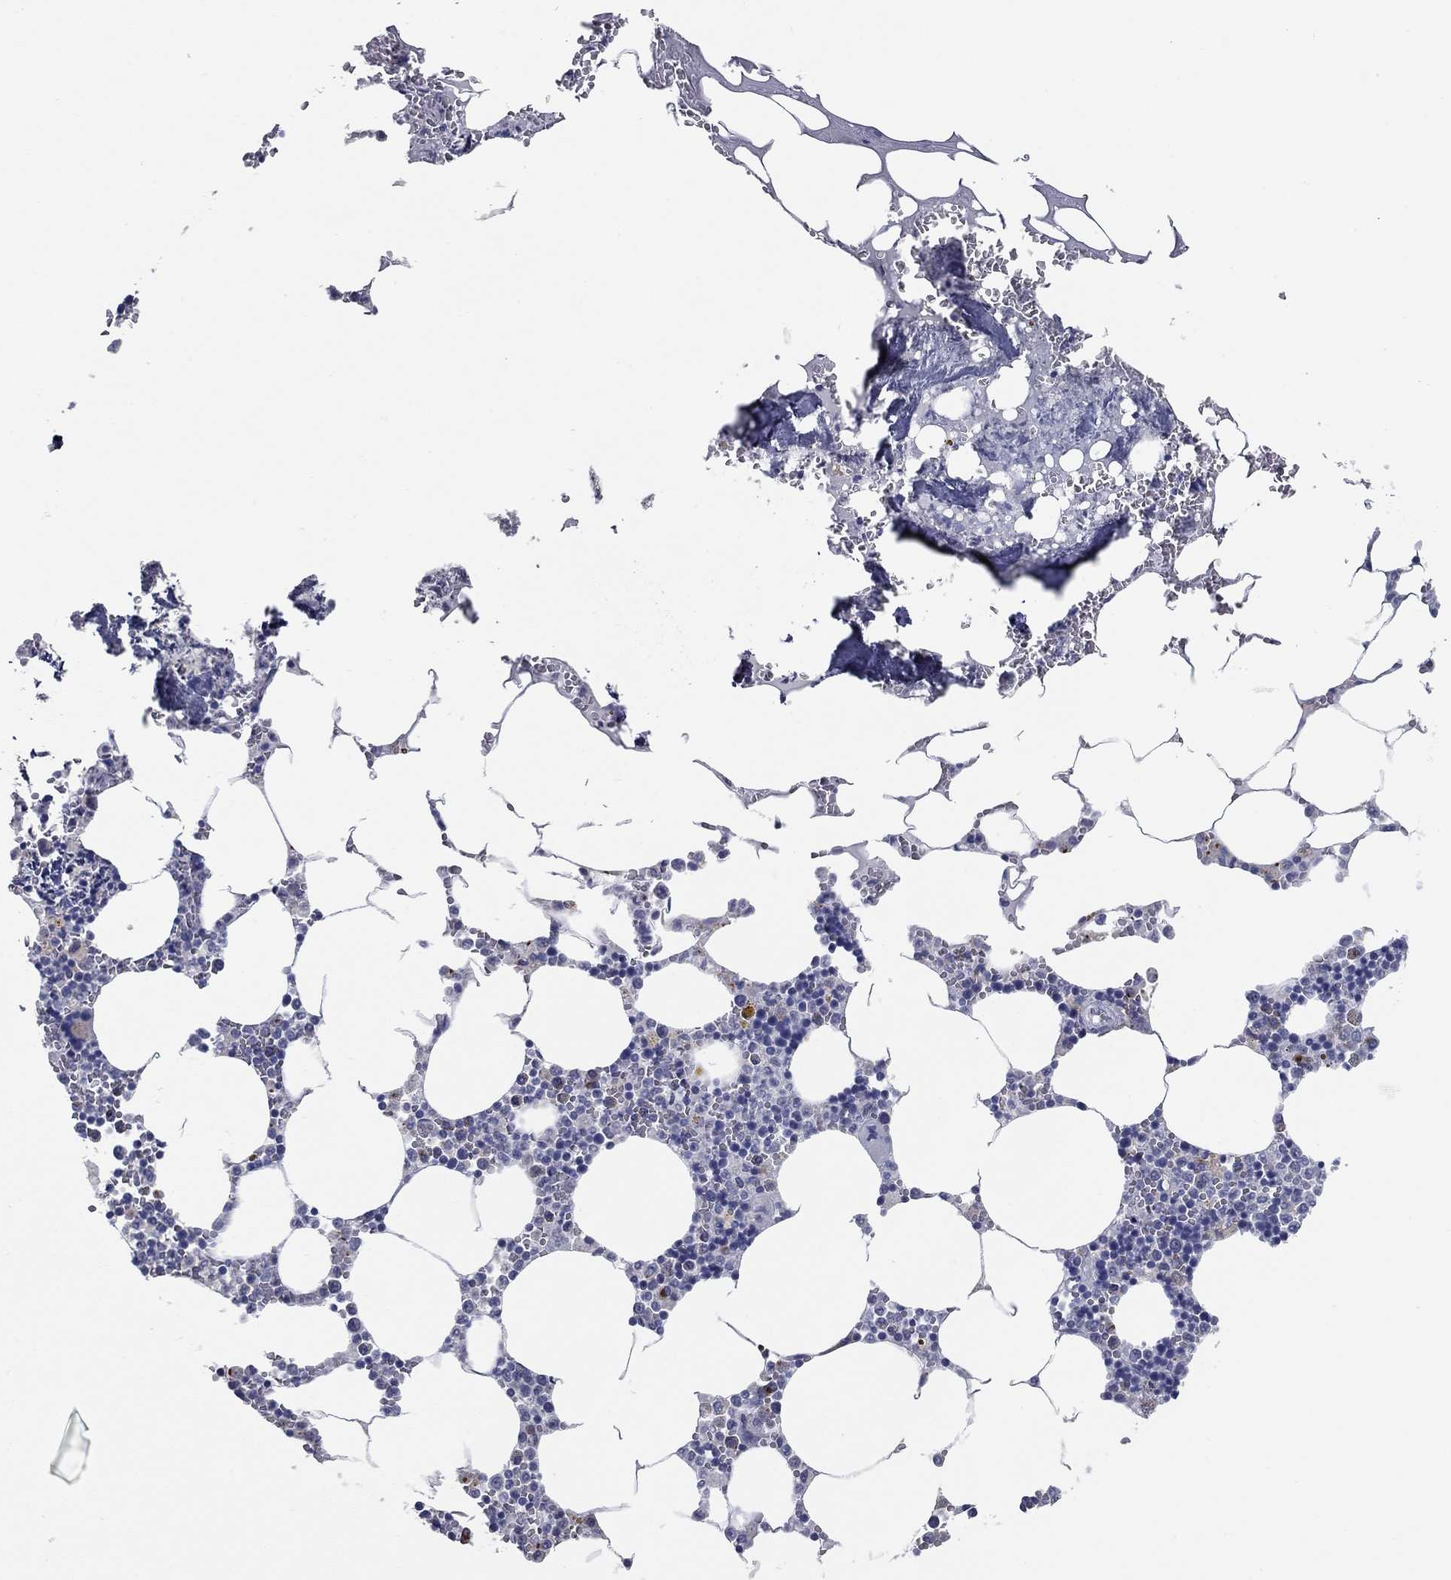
{"staining": {"intensity": "negative", "quantity": "none", "location": "none"}, "tissue": "bone marrow", "cell_type": "Hematopoietic cells", "image_type": "normal", "snomed": [{"axis": "morphology", "description": "Normal tissue, NOS"}, {"axis": "topography", "description": "Bone marrow"}], "caption": "Protein analysis of unremarkable bone marrow exhibits no significant staining in hematopoietic cells. The staining is performed using DAB brown chromogen with nuclei counter-stained in using hematoxylin.", "gene": "TAC1", "patient": {"sex": "male", "age": 54}}